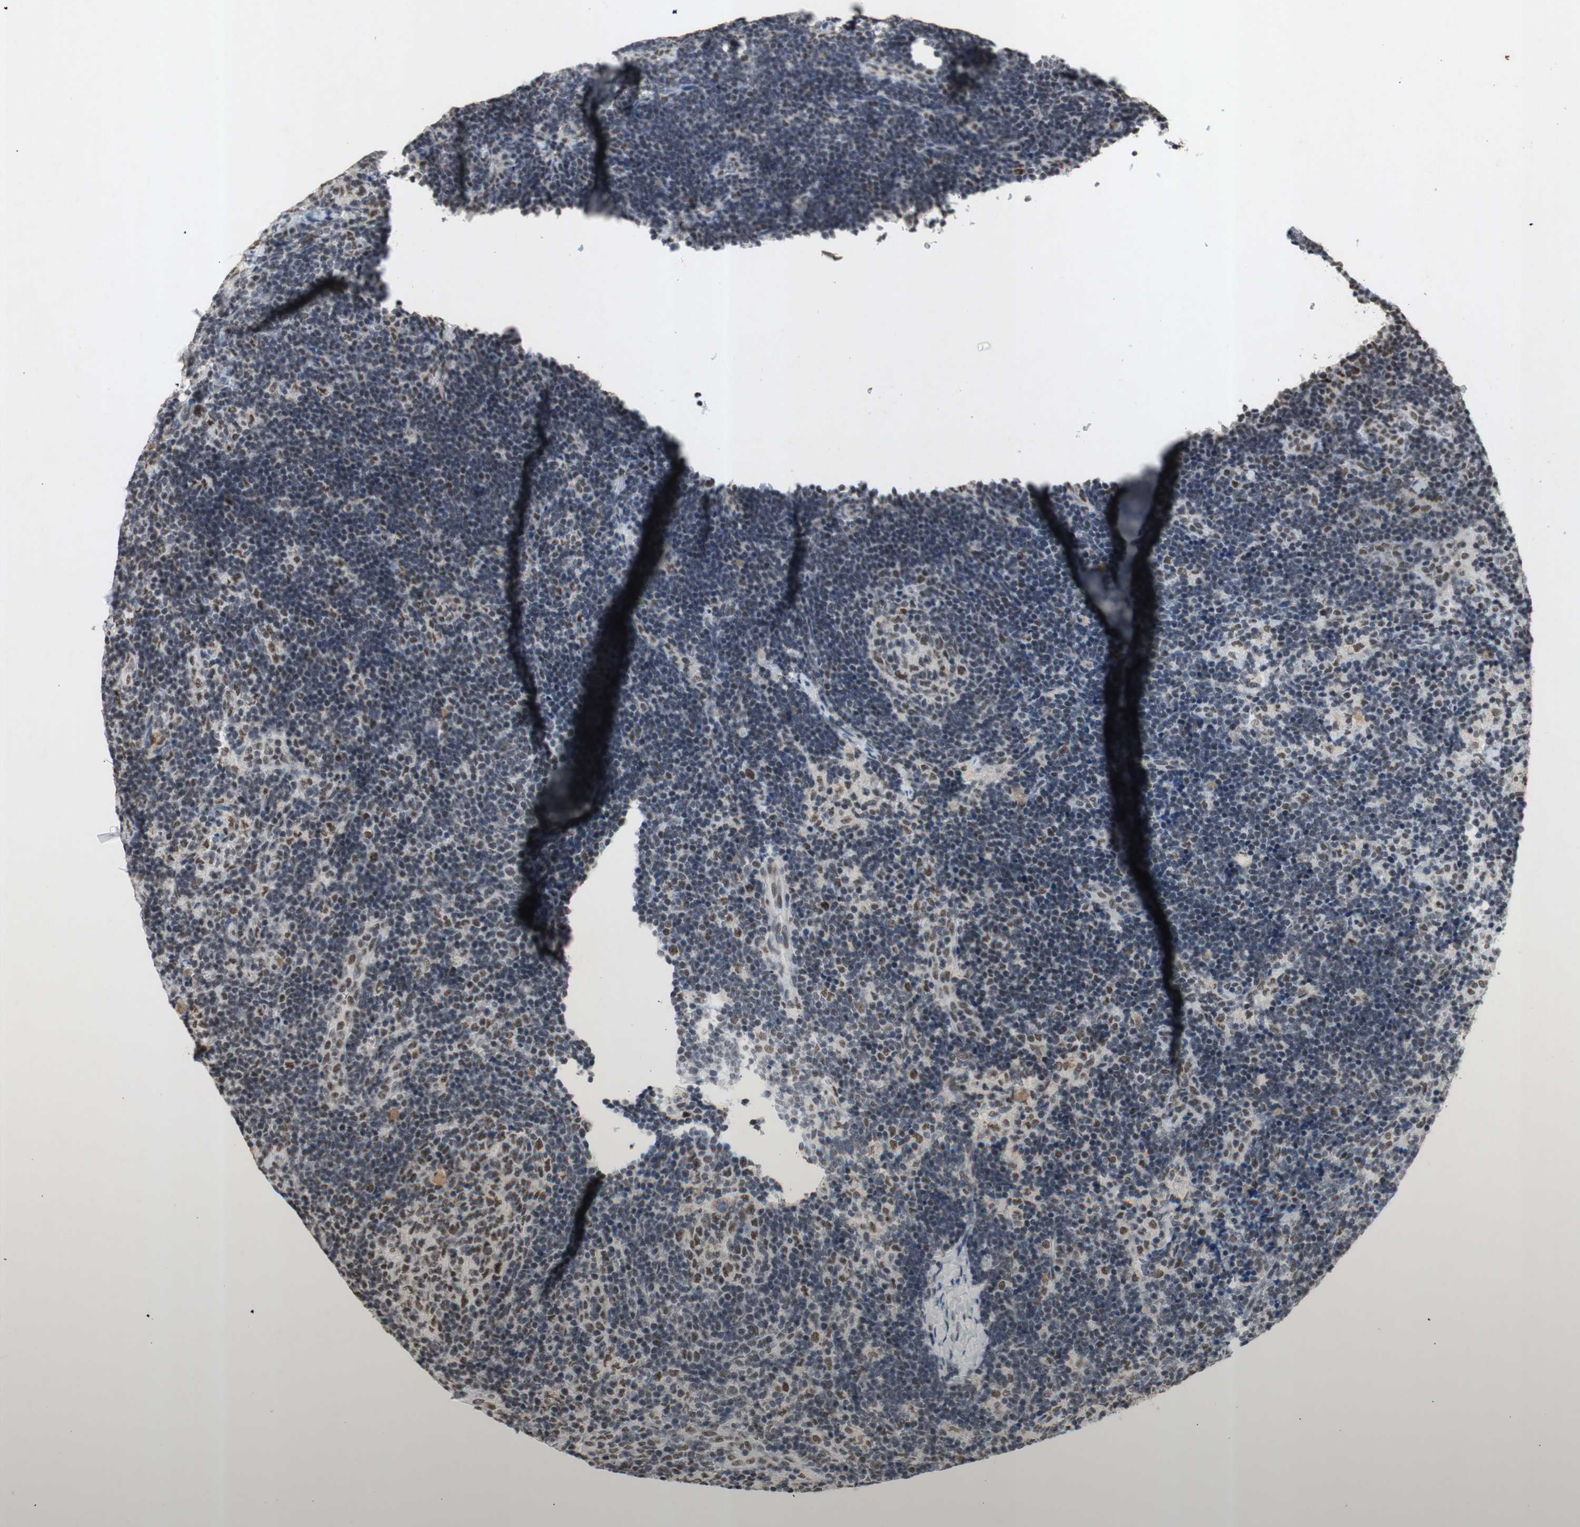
{"staining": {"intensity": "moderate", "quantity": ">75%", "location": "nuclear"}, "tissue": "lymph node", "cell_type": "Germinal center cells", "image_type": "normal", "snomed": [{"axis": "morphology", "description": "Normal tissue, NOS"}, {"axis": "topography", "description": "Lymph node"}], "caption": "Protein staining shows moderate nuclear positivity in approximately >75% of germinal center cells in normal lymph node.", "gene": "SNRPB", "patient": {"sex": "female", "age": 14}}